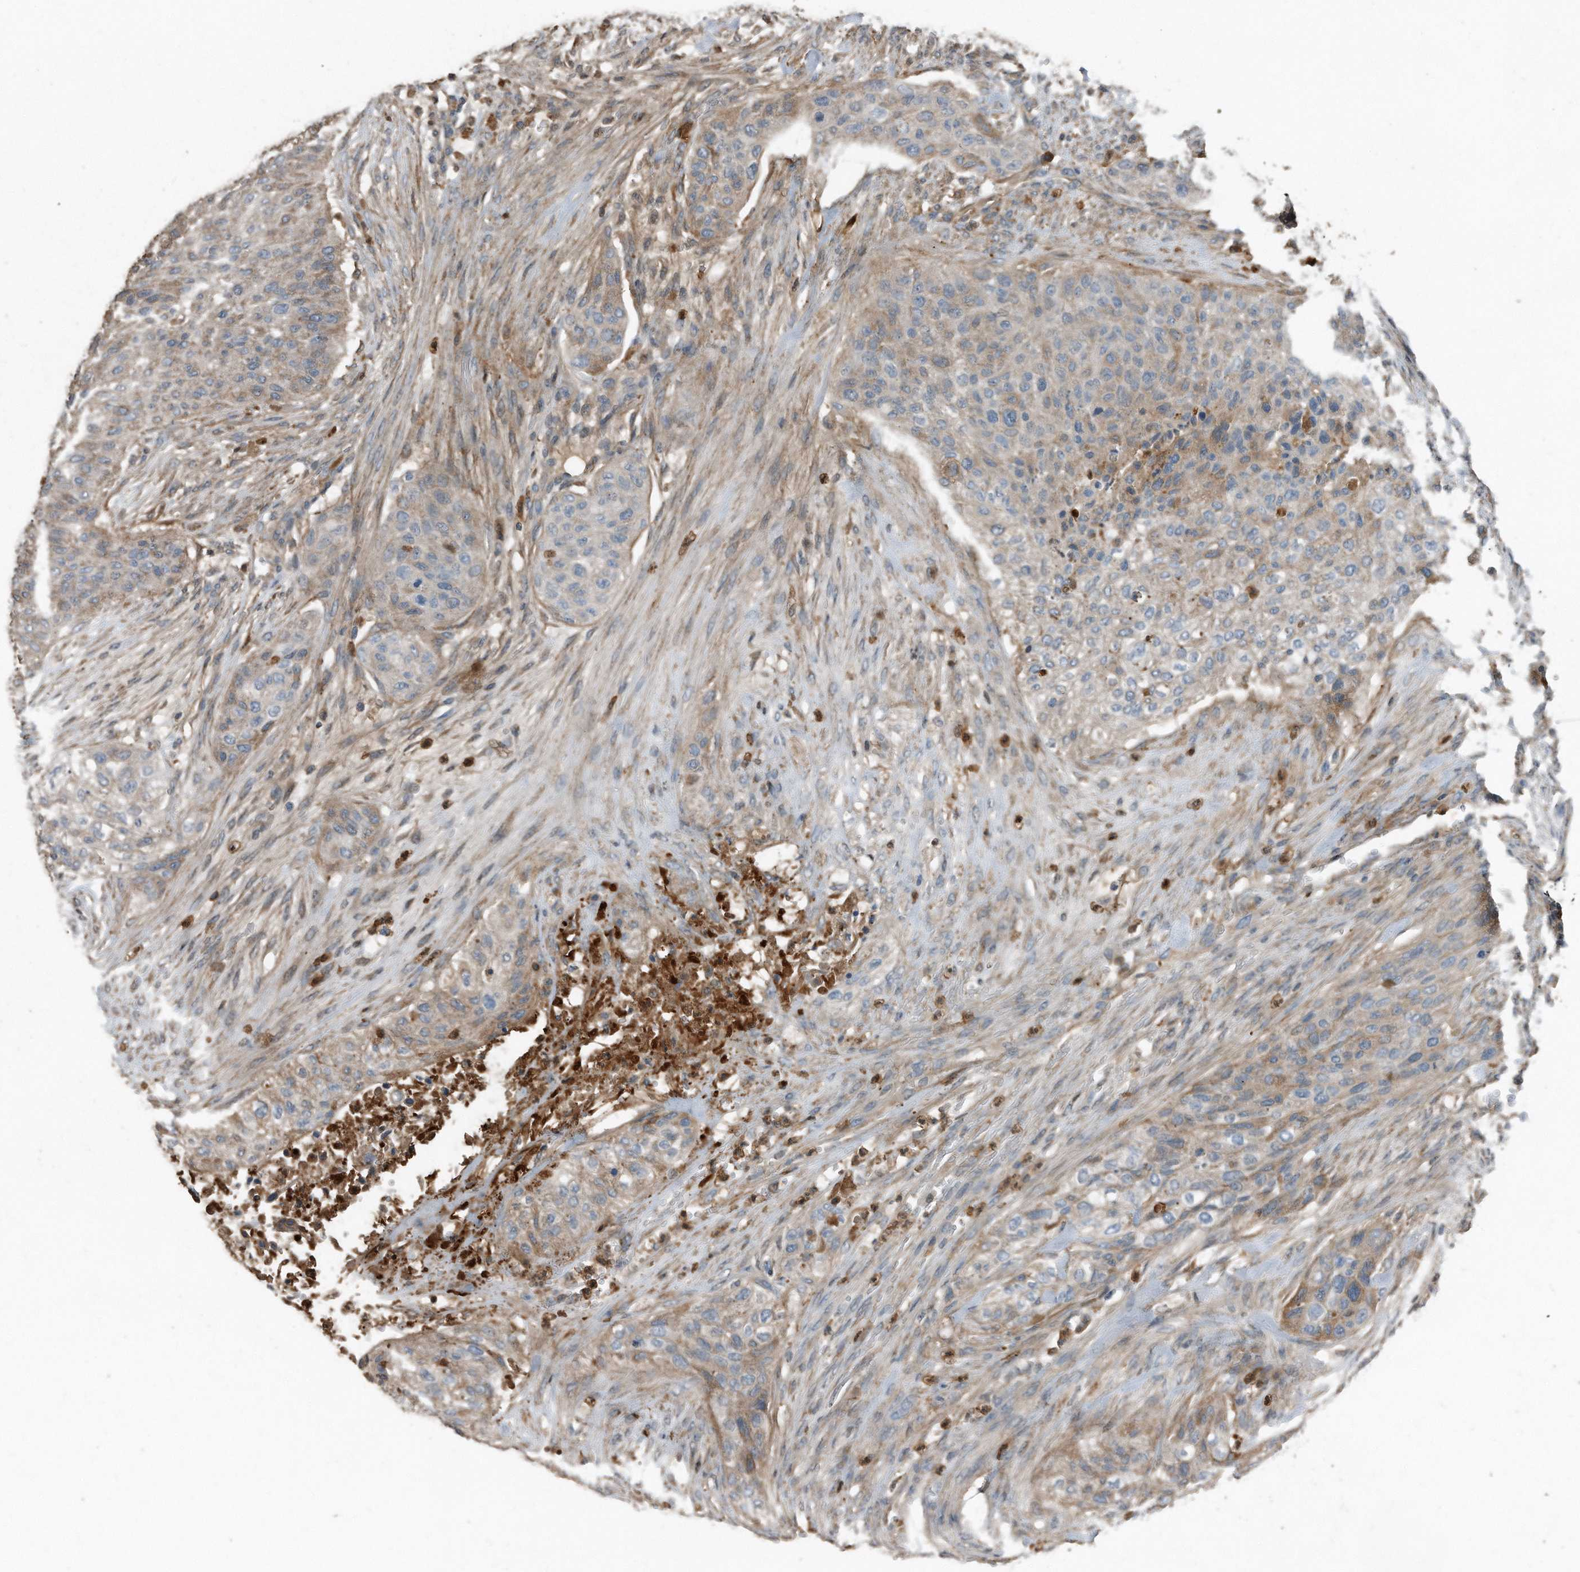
{"staining": {"intensity": "moderate", "quantity": "<25%", "location": "cytoplasmic/membranous"}, "tissue": "urothelial cancer", "cell_type": "Tumor cells", "image_type": "cancer", "snomed": [{"axis": "morphology", "description": "Urothelial carcinoma, High grade"}, {"axis": "topography", "description": "Urinary bladder"}], "caption": "Urothelial cancer tissue reveals moderate cytoplasmic/membranous staining in approximately <25% of tumor cells", "gene": "C9", "patient": {"sex": "male", "age": 35}}